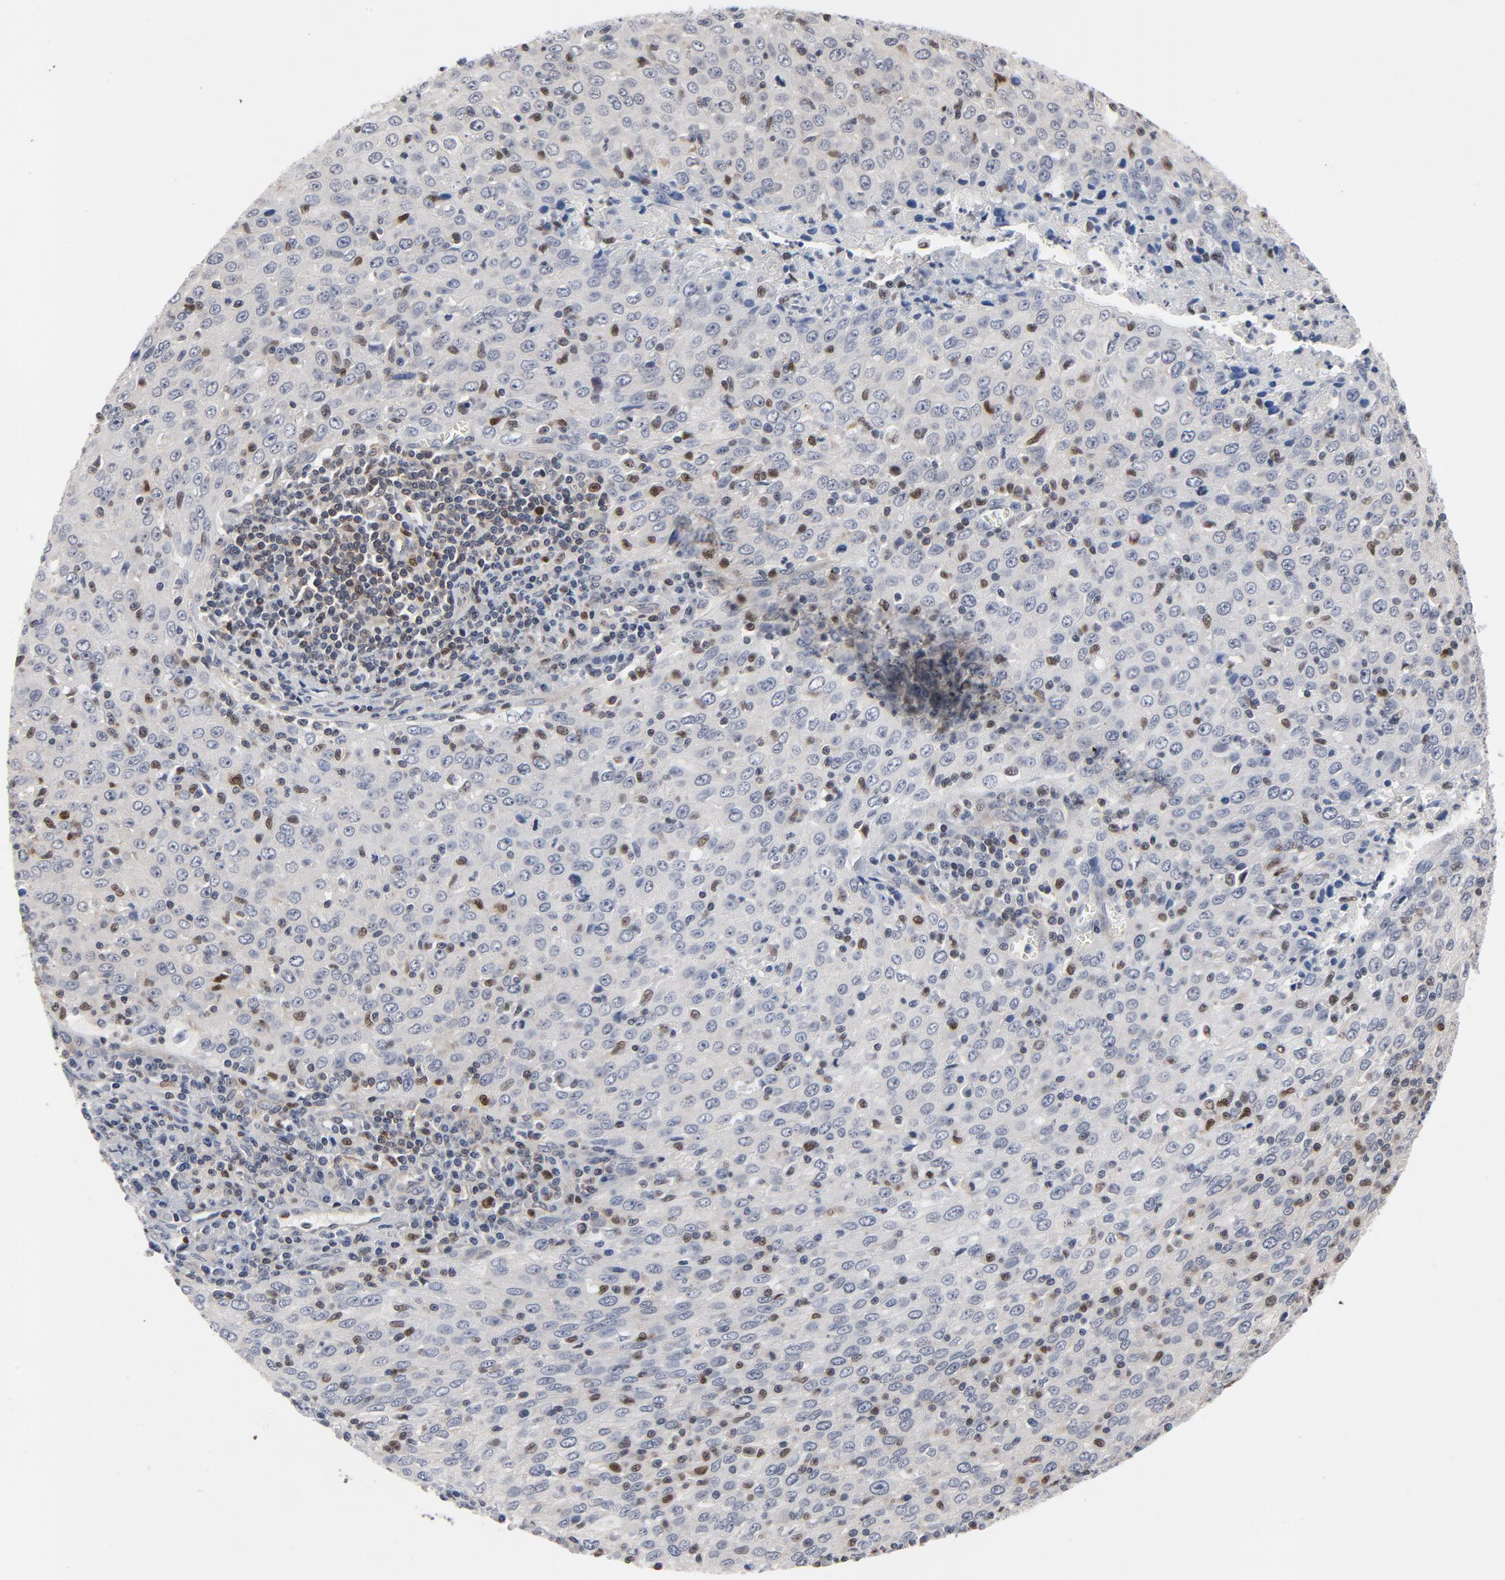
{"staining": {"intensity": "negative", "quantity": "none", "location": "none"}, "tissue": "cervical cancer", "cell_type": "Tumor cells", "image_type": "cancer", "snomed": [{"axis": "morphology", "description": "Squamous cell carcinoma, NOS"}, {"axis": "topography", "description": "Cervix"}], "caption": "This photomicrograph is of cervical squamous cell carcinoma stained with immunohistochemistry to label a protein in brown with the nuclei are counter-stained blue. There is no staining in tumor cells.", "gene": "NFKB1", "patient": {"sex": "female", "age": 27}}